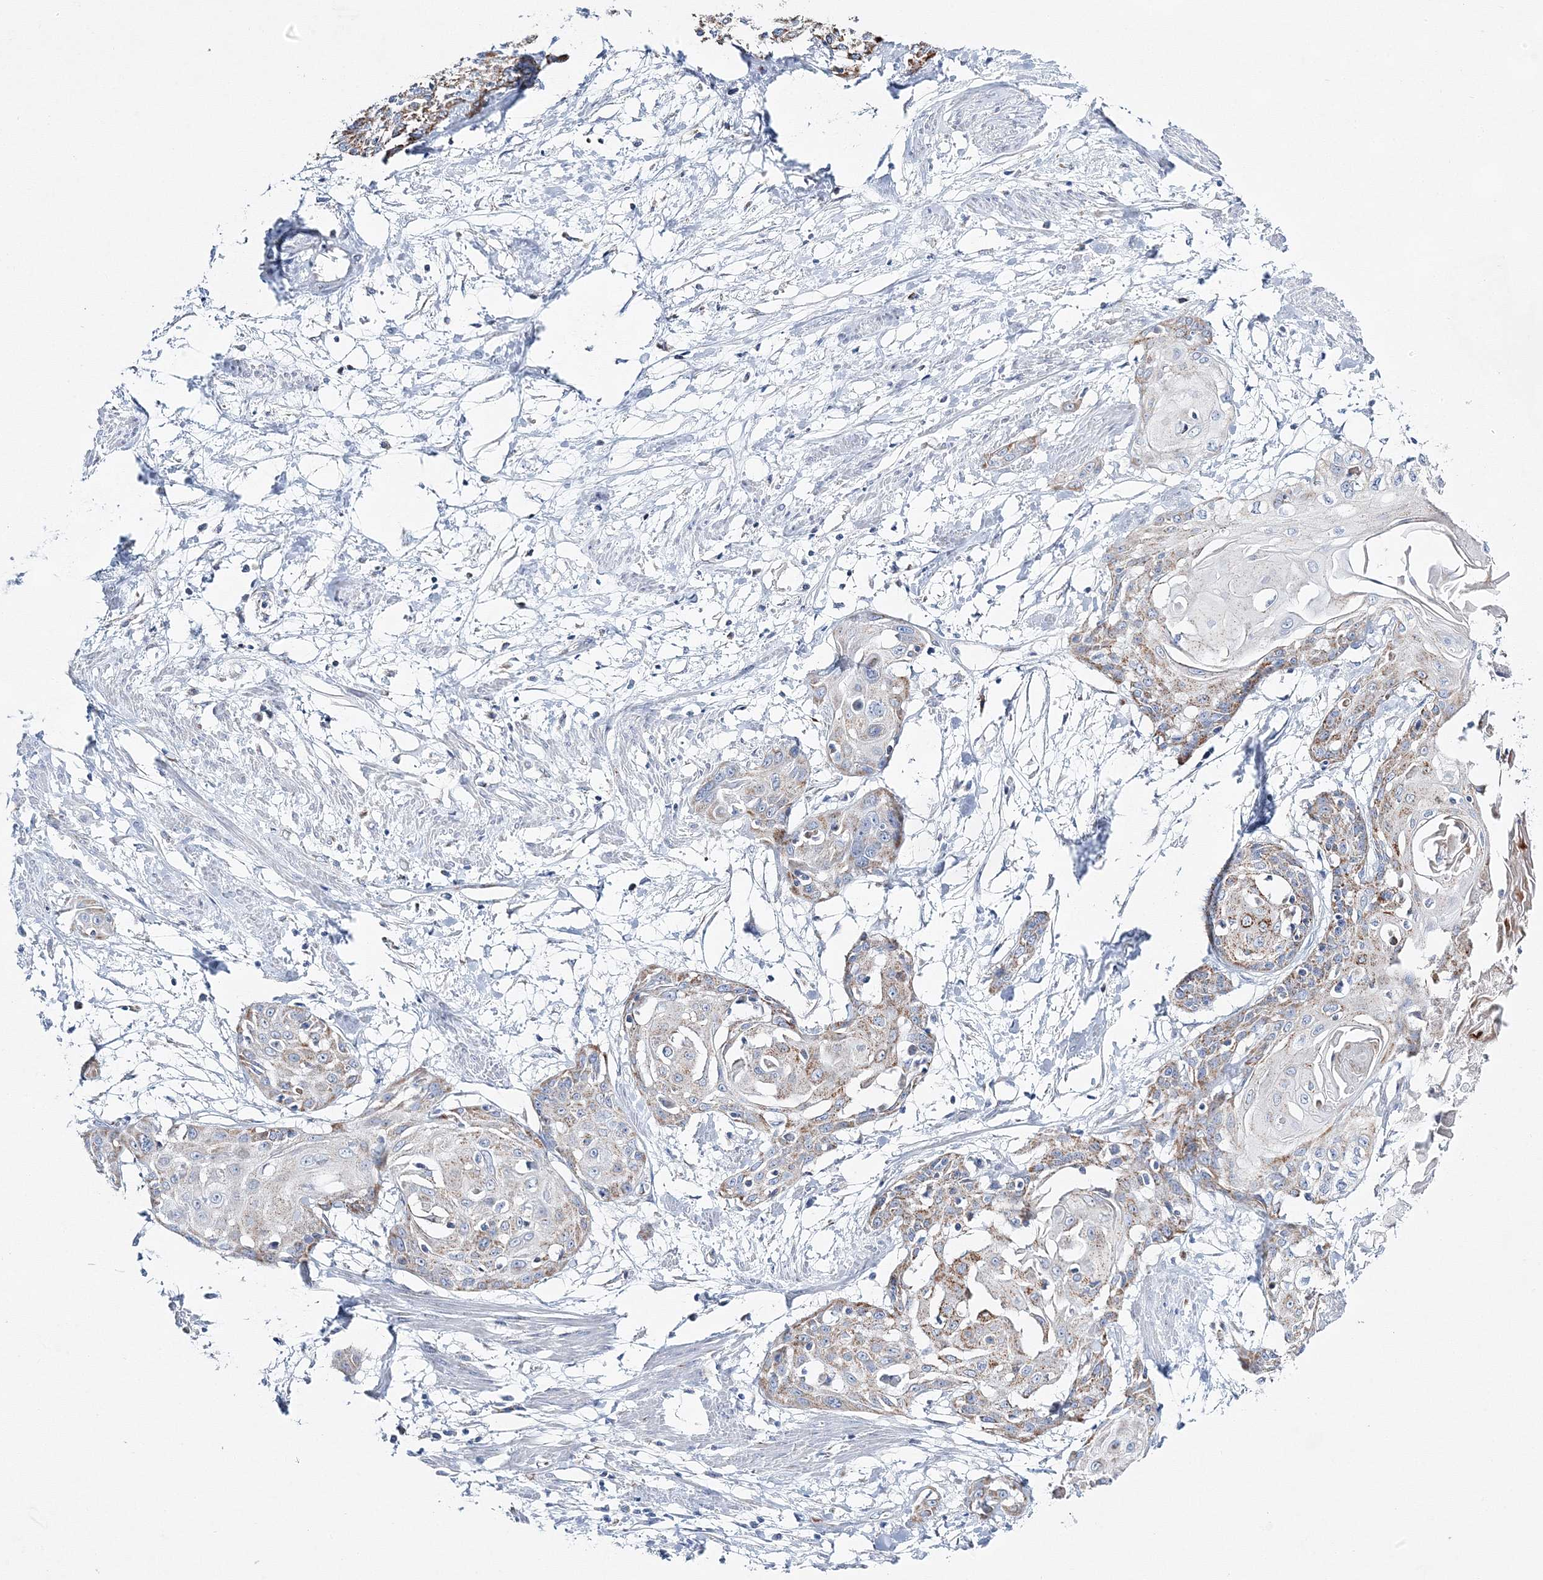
{"staining": {"intensity": "moderate", "quantity": "25%-75%", "location": "cytoplasmic/membranous"}, "tissue": "cervical cancer", "cell_type": "Tumor cells", "image_type": "cancer", "snomed": [{"axis": "morphology", "description": "Squamous cell carcinoma, NOS"}, {"axis": "topography", "description": "Cervix"}], "caption": "Immunohistochemical staining of human cervical cancer (squamous cell carcinoma) reveals medium levels of moderate cytoplasmic/membranous staining in about 25%-75% of tumor cells.", "gene": "HIBCH", "patient": {"sex": "female", "age": 57}}